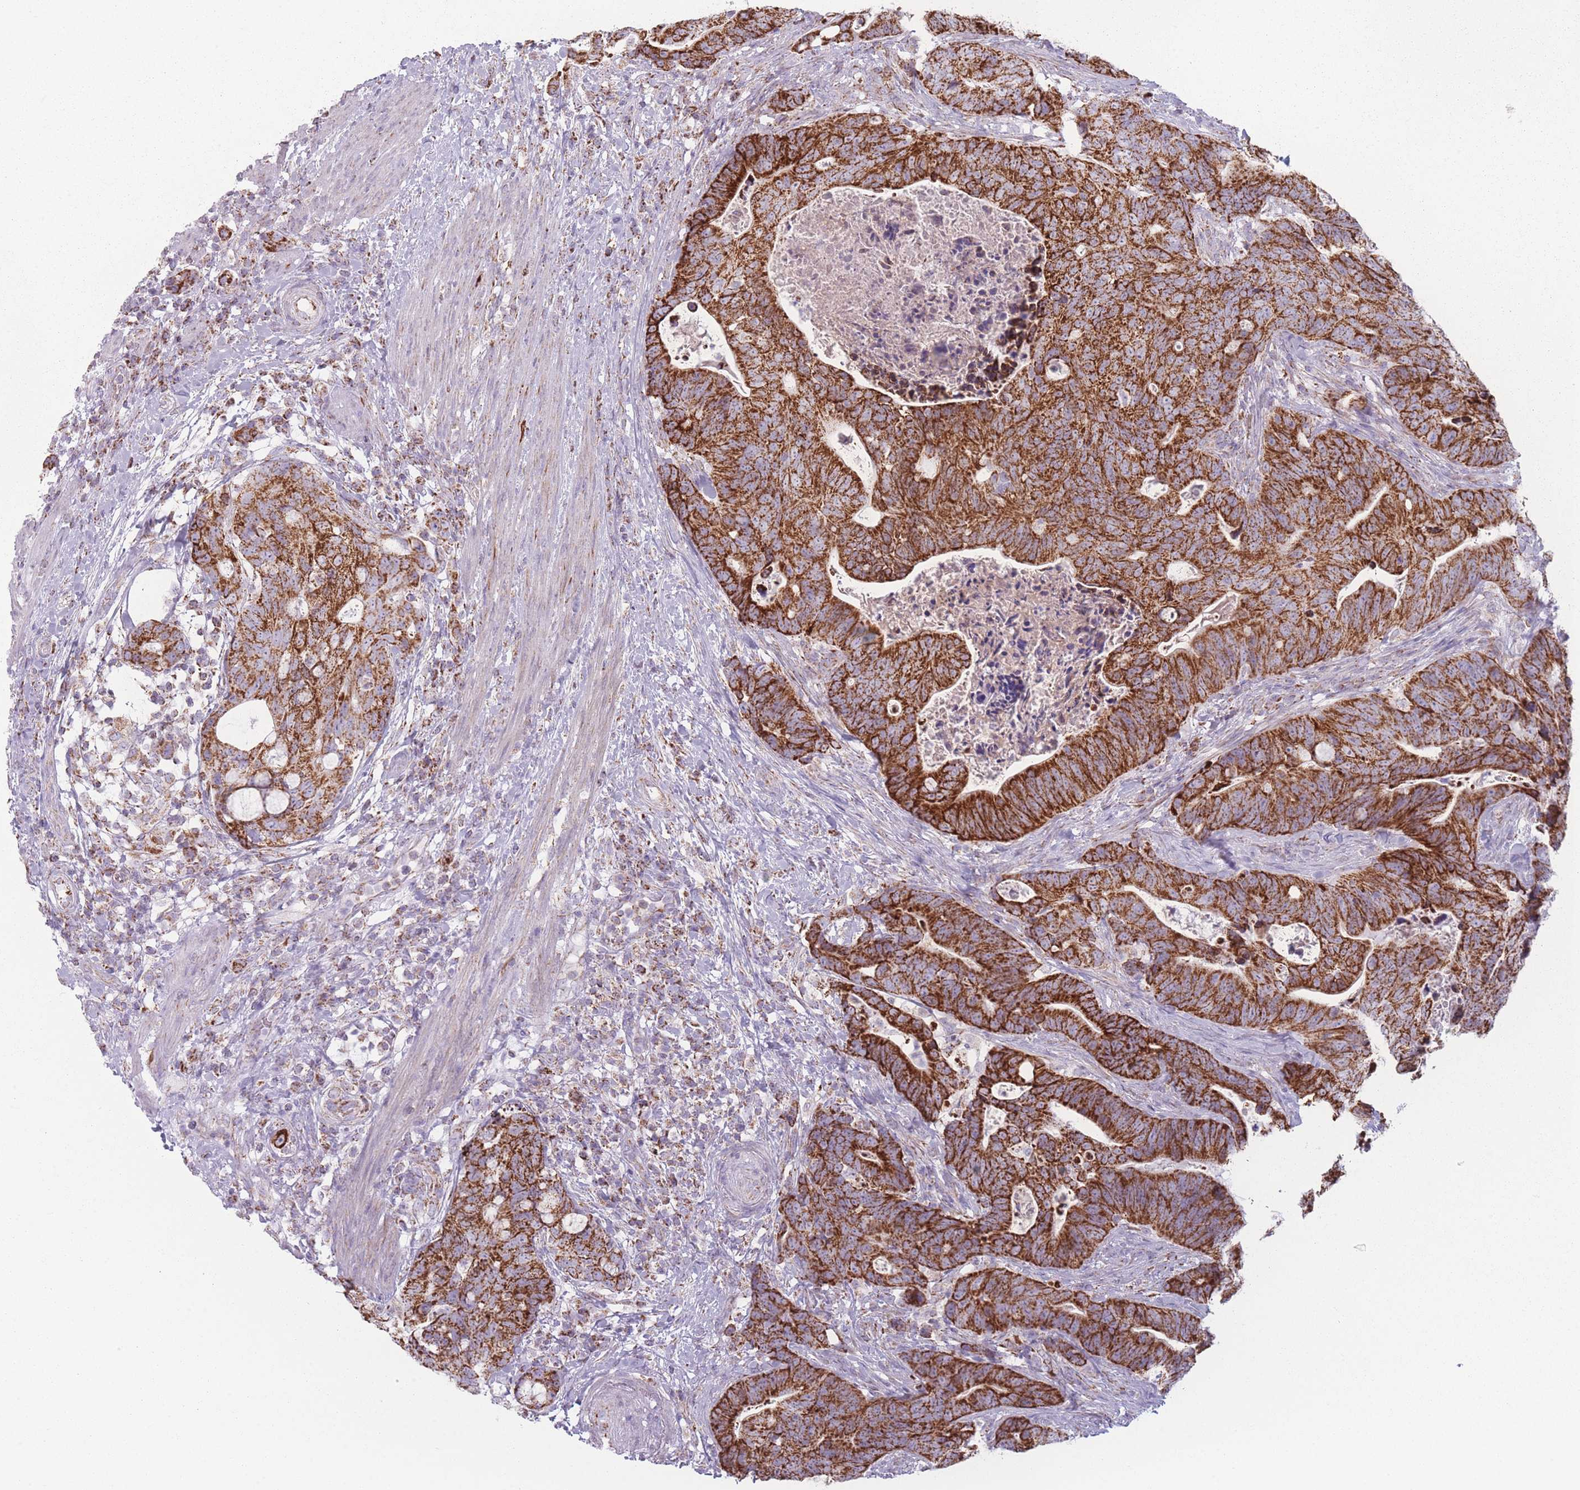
{"staining": {"intensity": "strong", "quantity": ">75%", "location": "cytoplasmic/membranous"}, "tissue": "colorectal cancer", "cell_type": "Tumor cells", "image_type": "cancer", "snomed": [{"axis": "morphology", "description": "Adenocarcinoma, NOS"}, {"axis": "topography", "description": "Colon"}], "caption": "Tumor cells reveal high levels of strong cytoplasmic/membranous positivity in approximately >75% of cells in human adenocarcinoma (colorectal).", "gene": "DCHS1", "patient": {"sex": "female", "age": 82}}